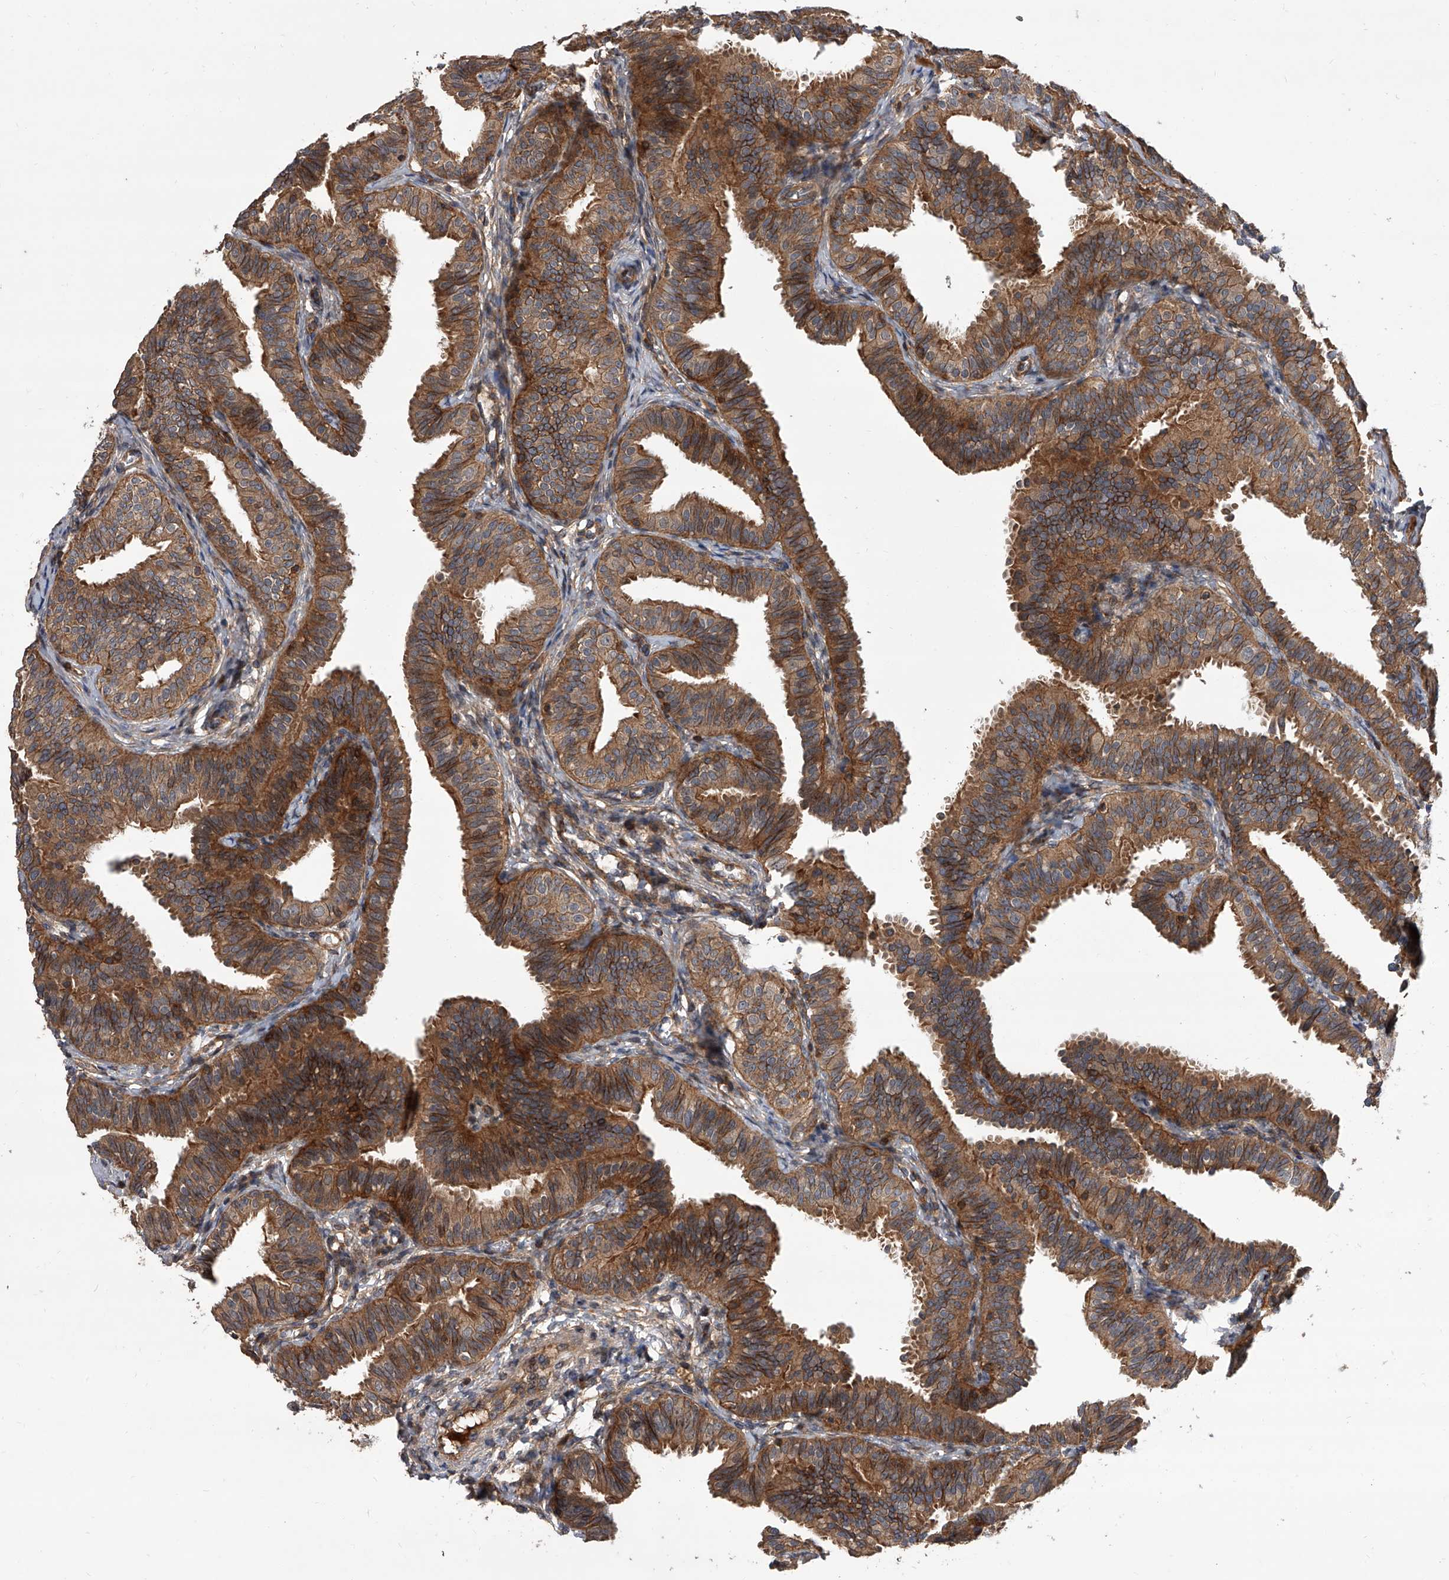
{"staining": {"intensity": "moderate", "quantity": ">75%", "location": "cytoplasmic/membranous"}, "tissue": "fallopian tube", "cell_type": "Glandular cells", "image_type": "normal", "snomed": [{"axis": "morphology", "description": "Normal tissue, NOS"}, {"axis": "topography", "description": "Fallopian tube"}], "caption": "Fallopian tube stained with IHC displays moderate cytoplasmic/membranous staining in approximately >75% of glandular cells. (brown staining indicates protein expression, while blue staining denotes nuclei).", "gene": "USP47", "patient": {"sex": "female", "age": 35}}